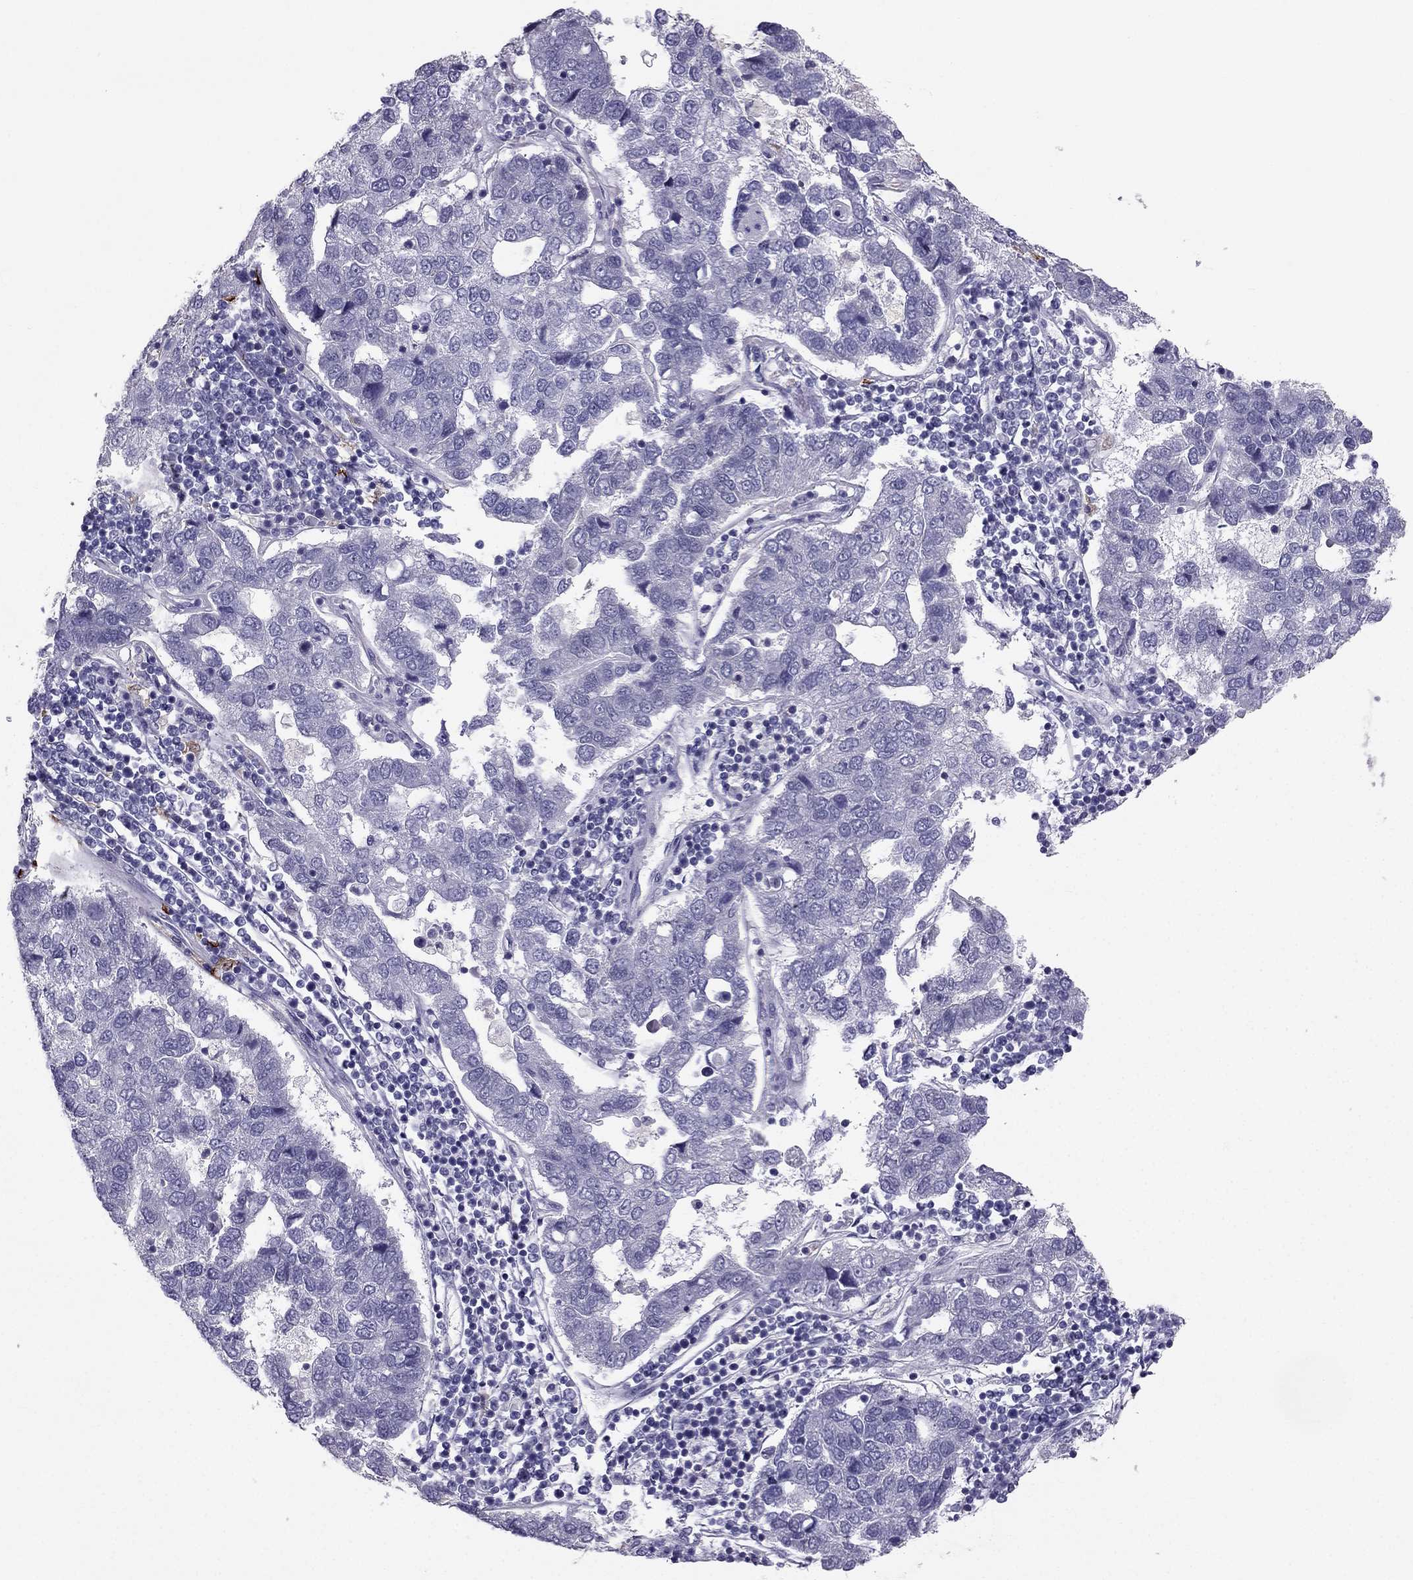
{"staining": {"intensity": "negative", "quantity": "none", "location": "none"}, "tissue": "pancreatic cancer", "cell_type": "Tumor cells", "image_type": "cancer", "snomed": [{"axis": "morphology", "description": "Adenocarcinoma, NOS"}, {"axis": "topography", "description": "Pancreas"}], "caption": "Human adenocarcinoma (pancreatic) stained for a protein using immunohistochemistry (IHC) shows no staining in tumor cells.", "gene": "LMTK3", "patient": {"sex": "female", "age": 61}}